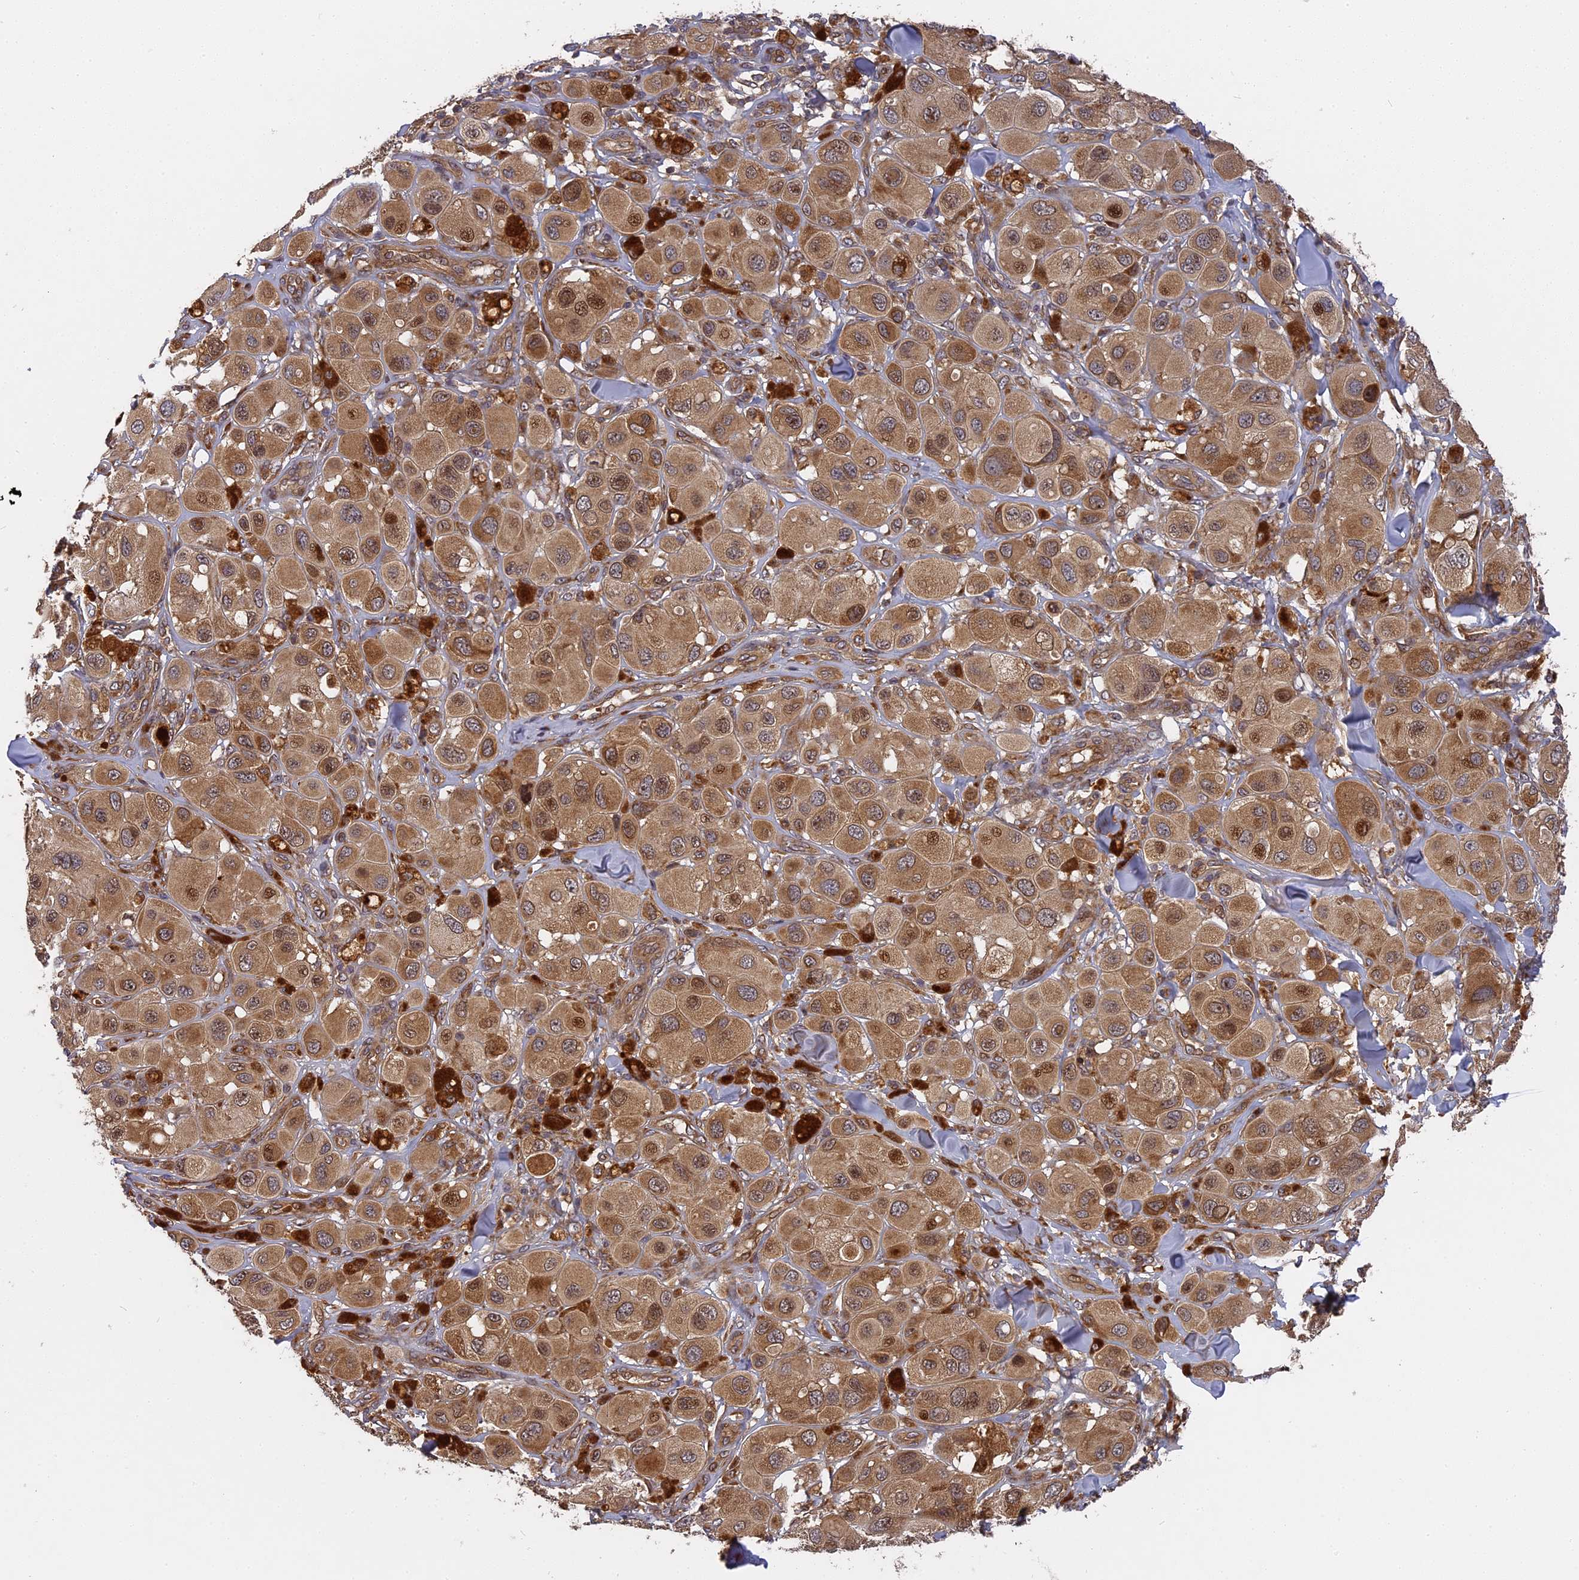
{"staining": {"intensity": "moderate", "quantity": ">75%", "location": "cytoplasmic/membranous,nuclear"}, "tissue": "melanoma", "cell_type": "Tumor cells", "image_type": "cancer", "snomed": [{"axis": "morphology", "description": "Malignant melanoma, Metastatic site"}, {"axis": "topography", "description": "Skin"}], "caption": "Immunohistochemistry (IHC) histopathology image of neoplastic tissue: human melanoma stained using IHC shows medium levels of moderate protein expression localized specifically in the cytoplasmic/membranous and nuclear of tumor cells, appearing as a cytoplasmic/membranous and nuclear brown color.", "gene": "TMUB2", "patient": {"sex": "male", "age": 41}}